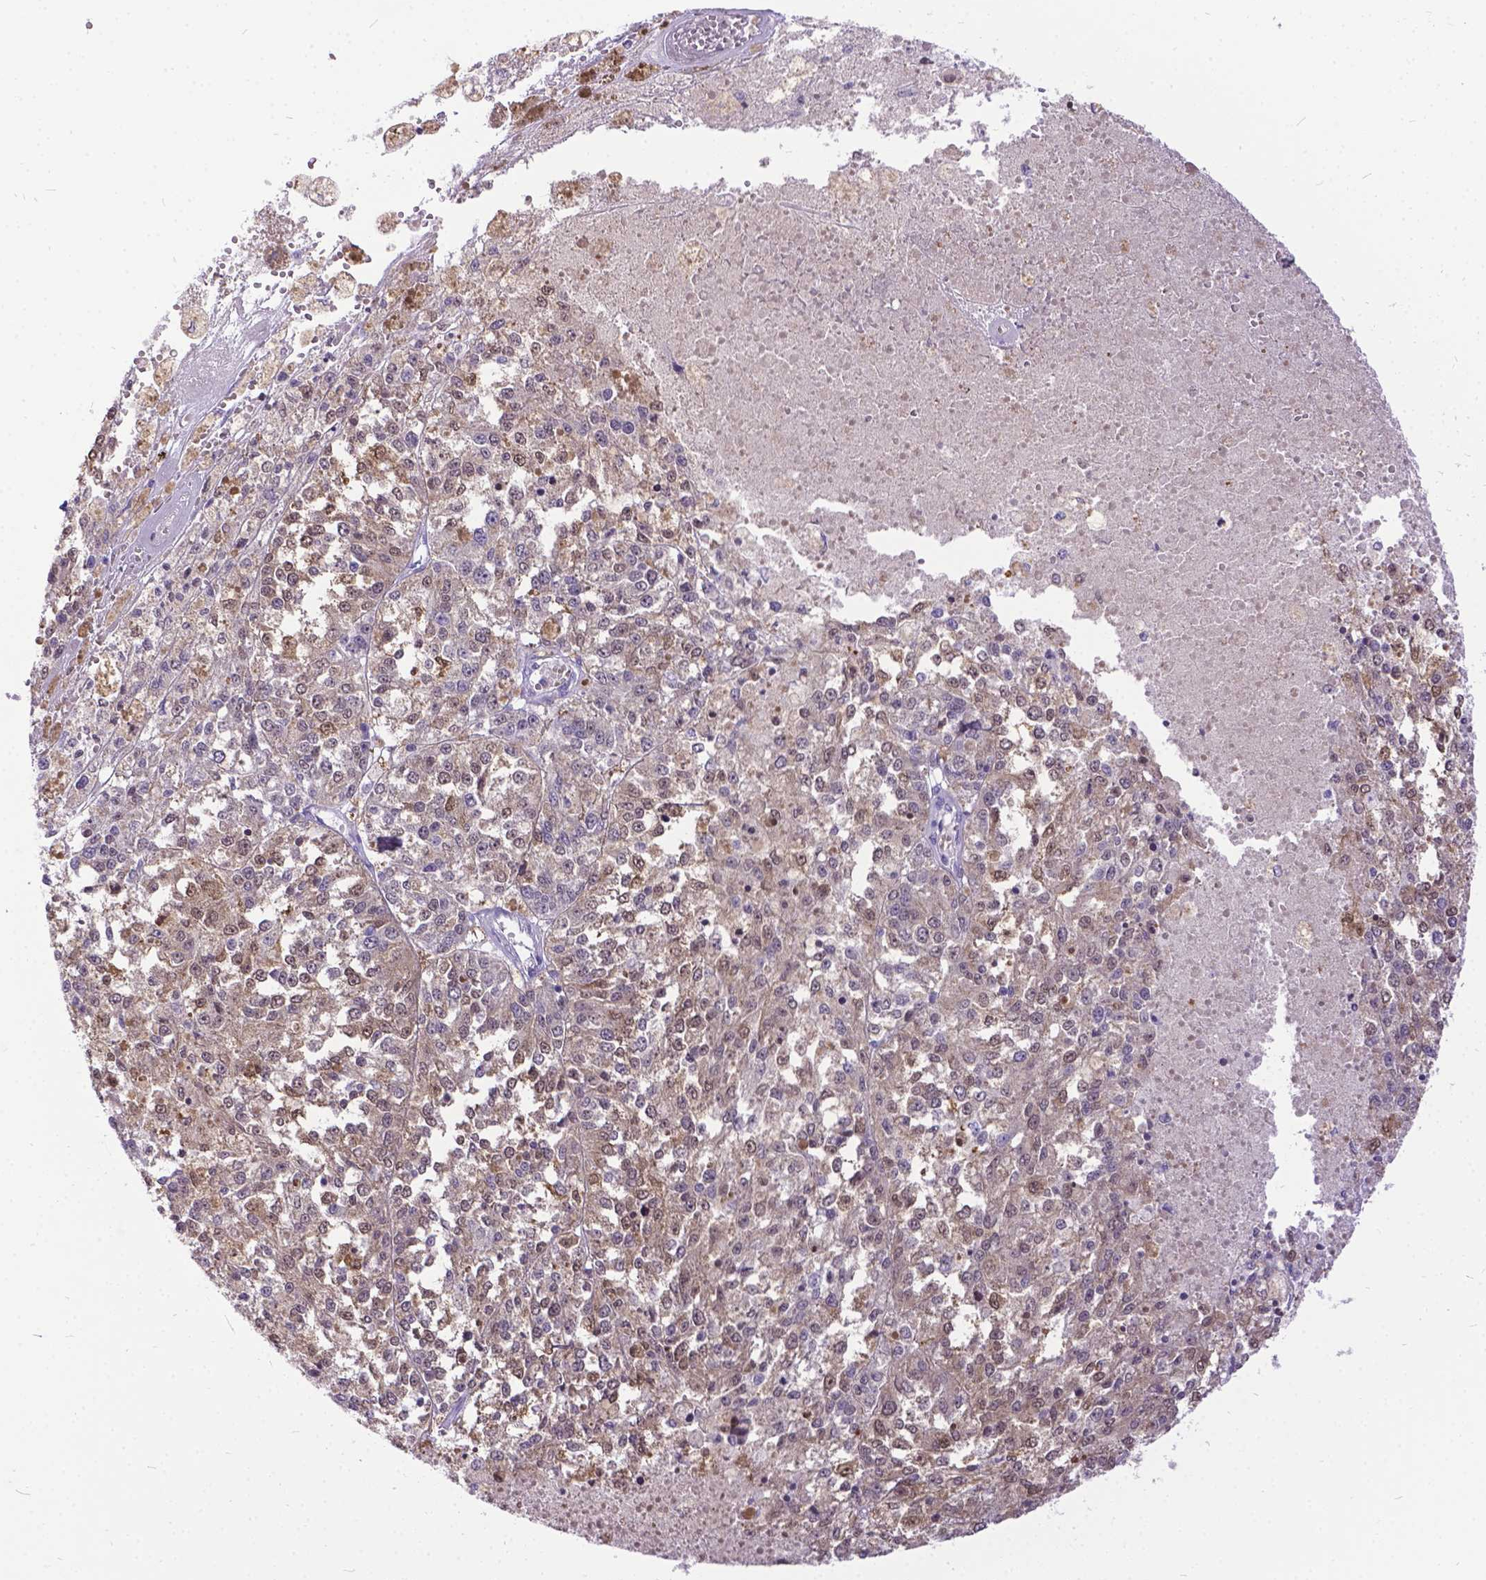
{"staining": {"intensity": "weak", "quantity": "25%-75%", "location": "cytoplasmic/membranous,nuclear"}, "tissue": "melanoma", "cell_type": "Tumor cells", "image_type": "cancer", "snomed": [{"axis": "morphology", "description": "Malignant melanoma, Metastatic site"}, {"axis": "topography", "description": "Lymph node"}], "caption": "High-power microscopy captured an IHC micrograph of melanoma, revealing weak cytoplasmic/membranous and nuclear expression in approximately 25%-75% of tumor cells. (Brightfield microscopy of DAB IHC at high magnification).", "gene": "TMEM169", "patient": {"sex": "female", "age": 64}}